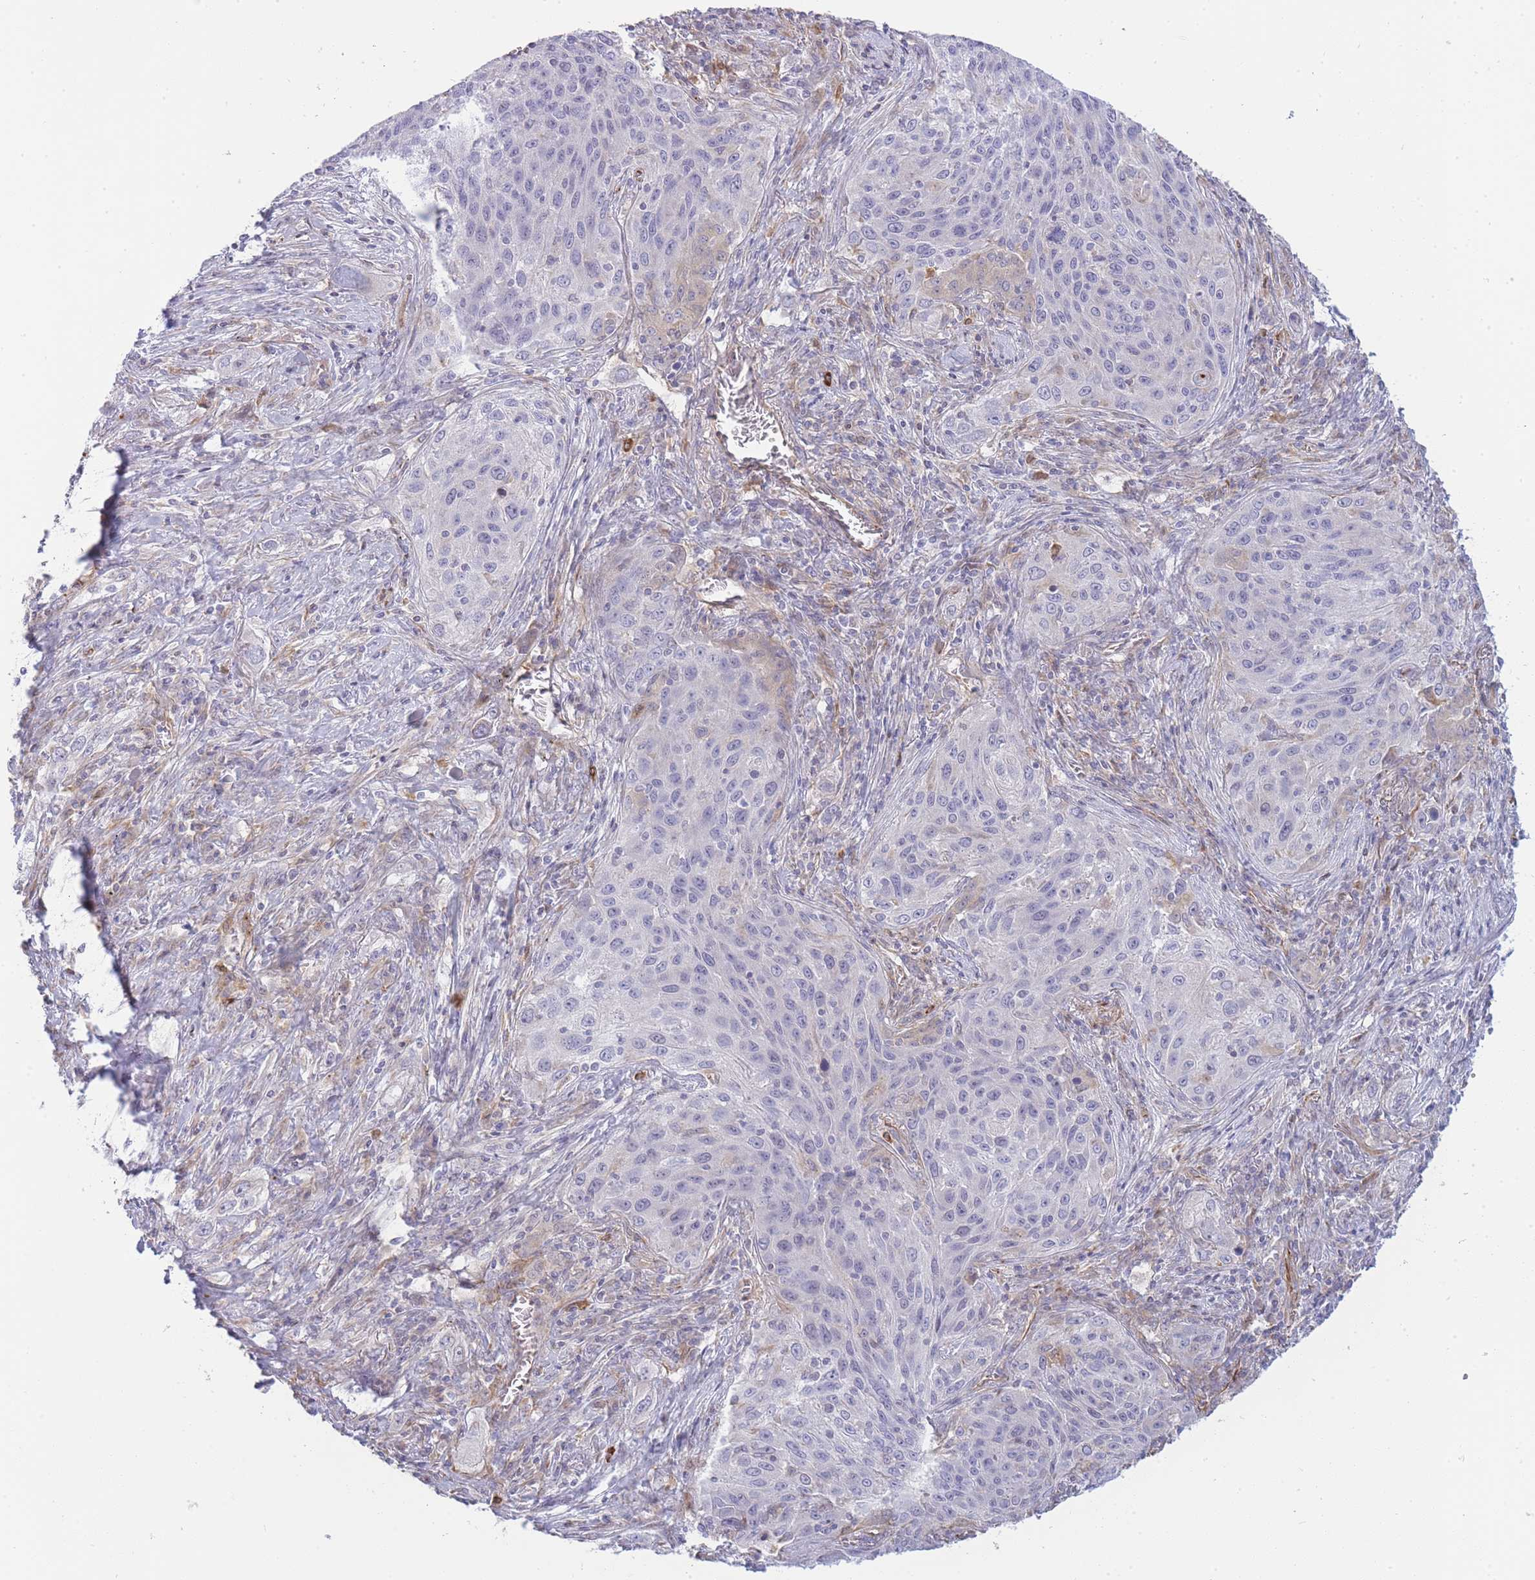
{"staining": {"intensity": "negative", "quantity": "none", "location": "none"}, "tissue": "lung cancer", "cell_type": "Tumor cells", "image_type": "cancer", "snomed": [{"axis": "morphology", "description": "Squamous cell carcinoma, NOS"}, {"axis": "topography", "description": "Lung"}], "caption": "Immunohistochemistry micrograph of neoplastic tissue: human squamous cell carcinoma (lung) stained with DAB exhibits no significant protein staining in tumor cells. The staining was performed using DAB to visualize the protein expression in brown, while the nuclei were stained in blue with hematoxylin (Magnification: 20x).", "gene": "ECPAS", "patient": {"sex": "female", "age": 69}}